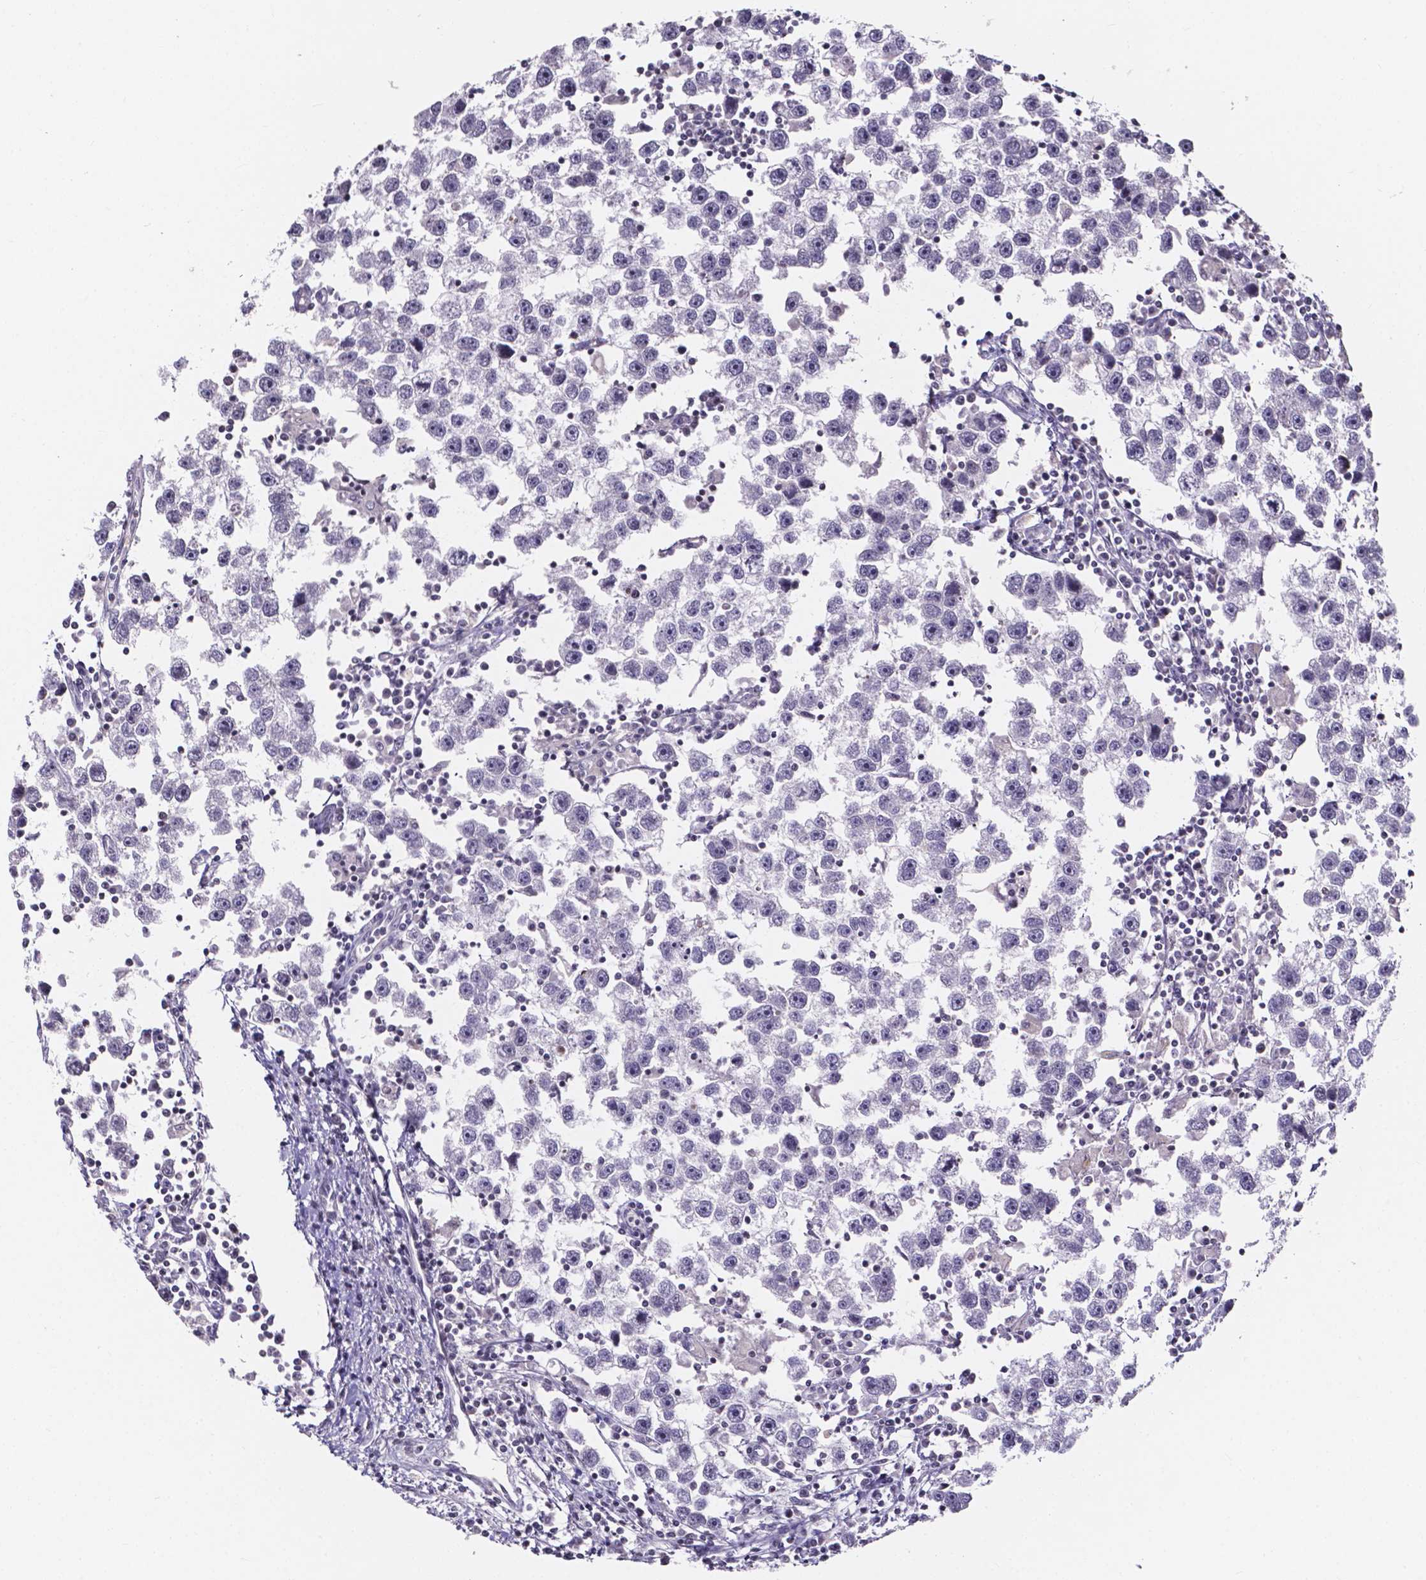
{"staining": {"intensity": "negative", "quantity": "none", "location": "none"}, "tissue": "testis cancer", "cell_type": "Tumor cells", "image_type": "cancer", "snomed": [{"axis": "morphology", "description": "Seminoma, NOS"}, {"axis": "topography", "description": "Testis"}], "caption": "The image shows no staining of tumor cells in testis cancer (seminoma).", "gene": "THEMIS", "patient": {"sex": "male", "age": 30}}